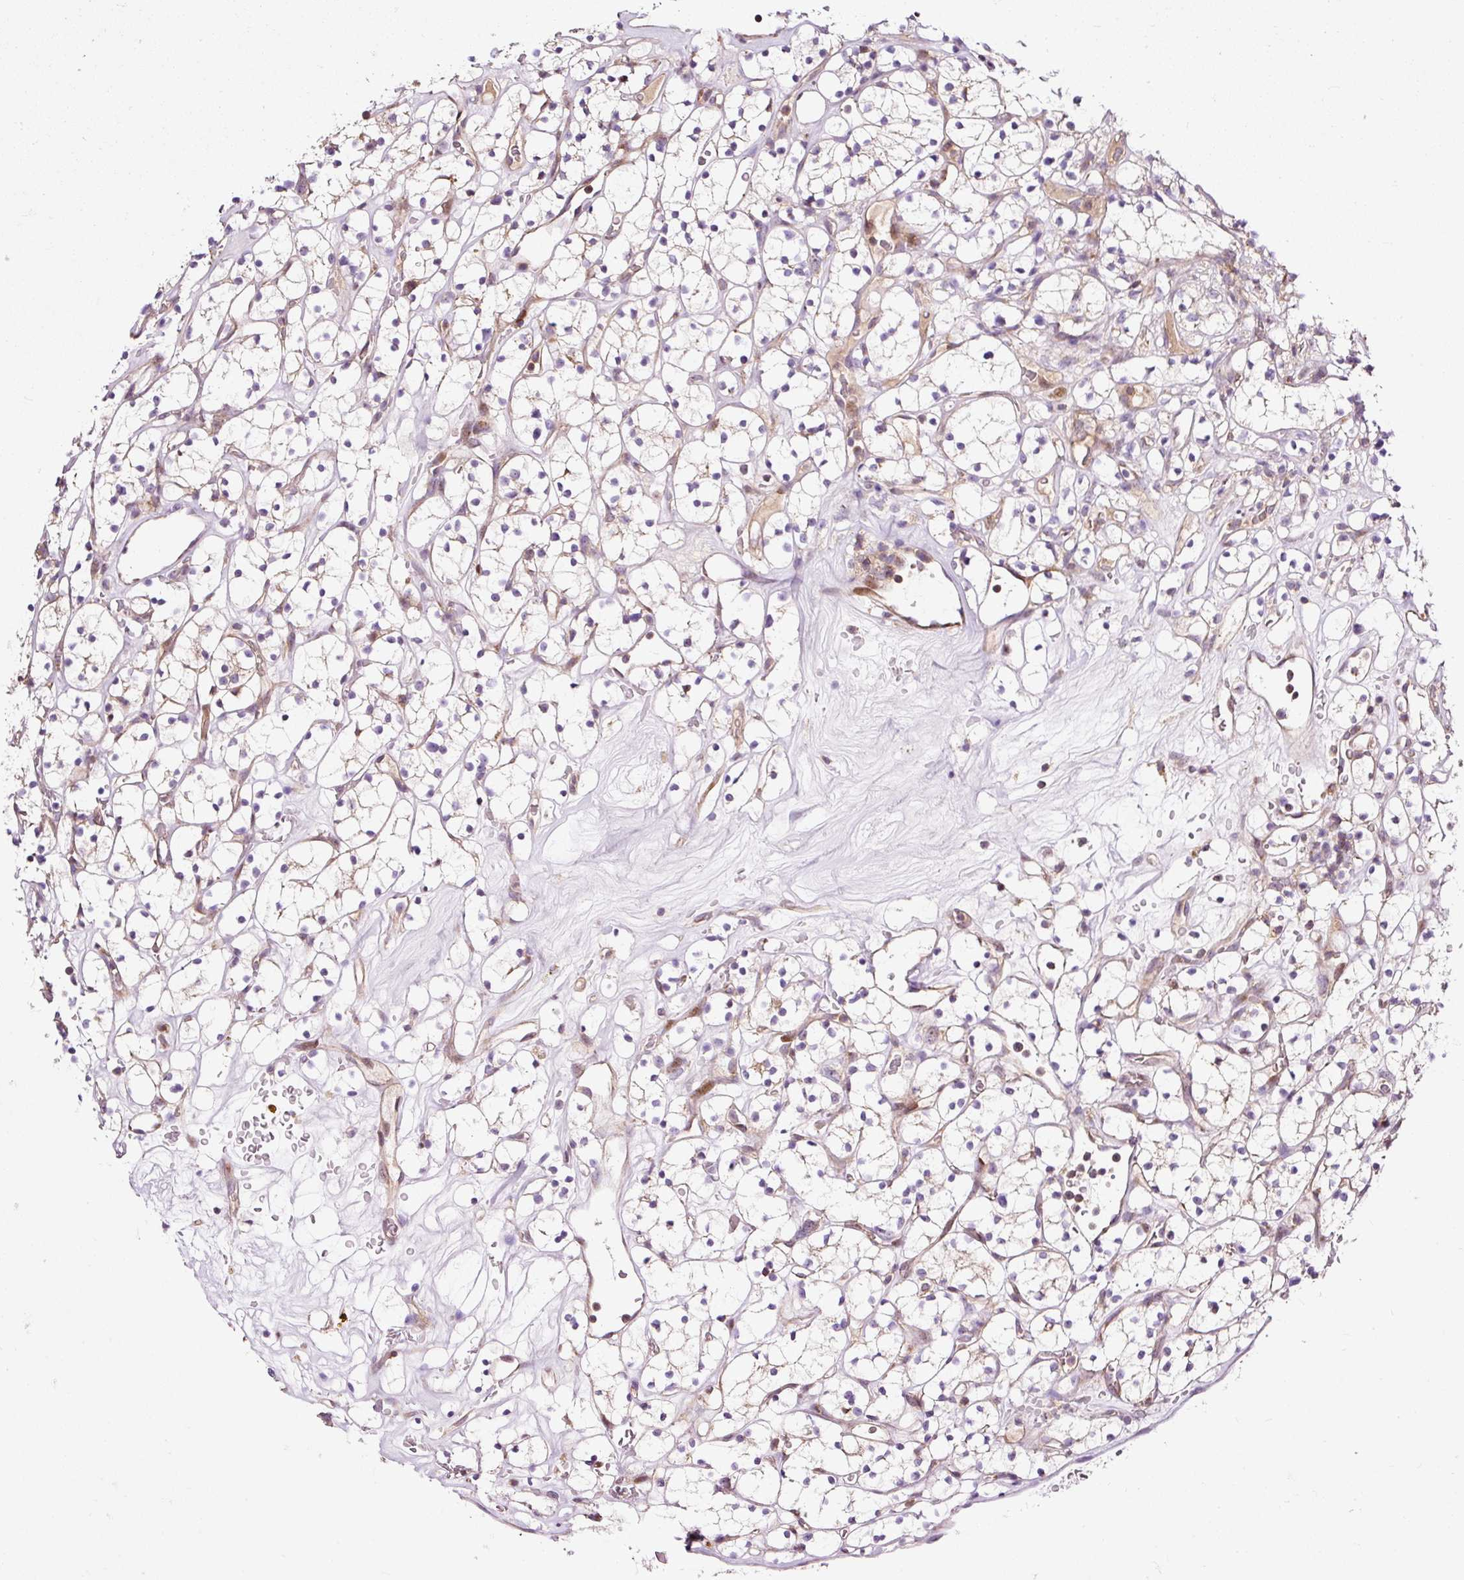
{"staining": {"intensity": "weak", "quantity": "<25%", "location": "cytoplasmic/membranous"}, "tissue": "renal cancer", "cell_type": "Tumor cells", "image_type": "cancer", "snomed": [{"axis": "morphology", "description": "Adenocarcinoma, NOS"}, {"axis": "topography", "description": "Kidney"}], "caption": "Renal cancer was stained to show a protein in brown. There is no significant staining in tumor cells. The staining was performed using DAB to visualize the protein expression in brown, while the nuclei were stained in blue with hematoxylin (Magnification: 20x).", "gene": "BOLA3", "patient": {"sex": "female", "age": 64}}